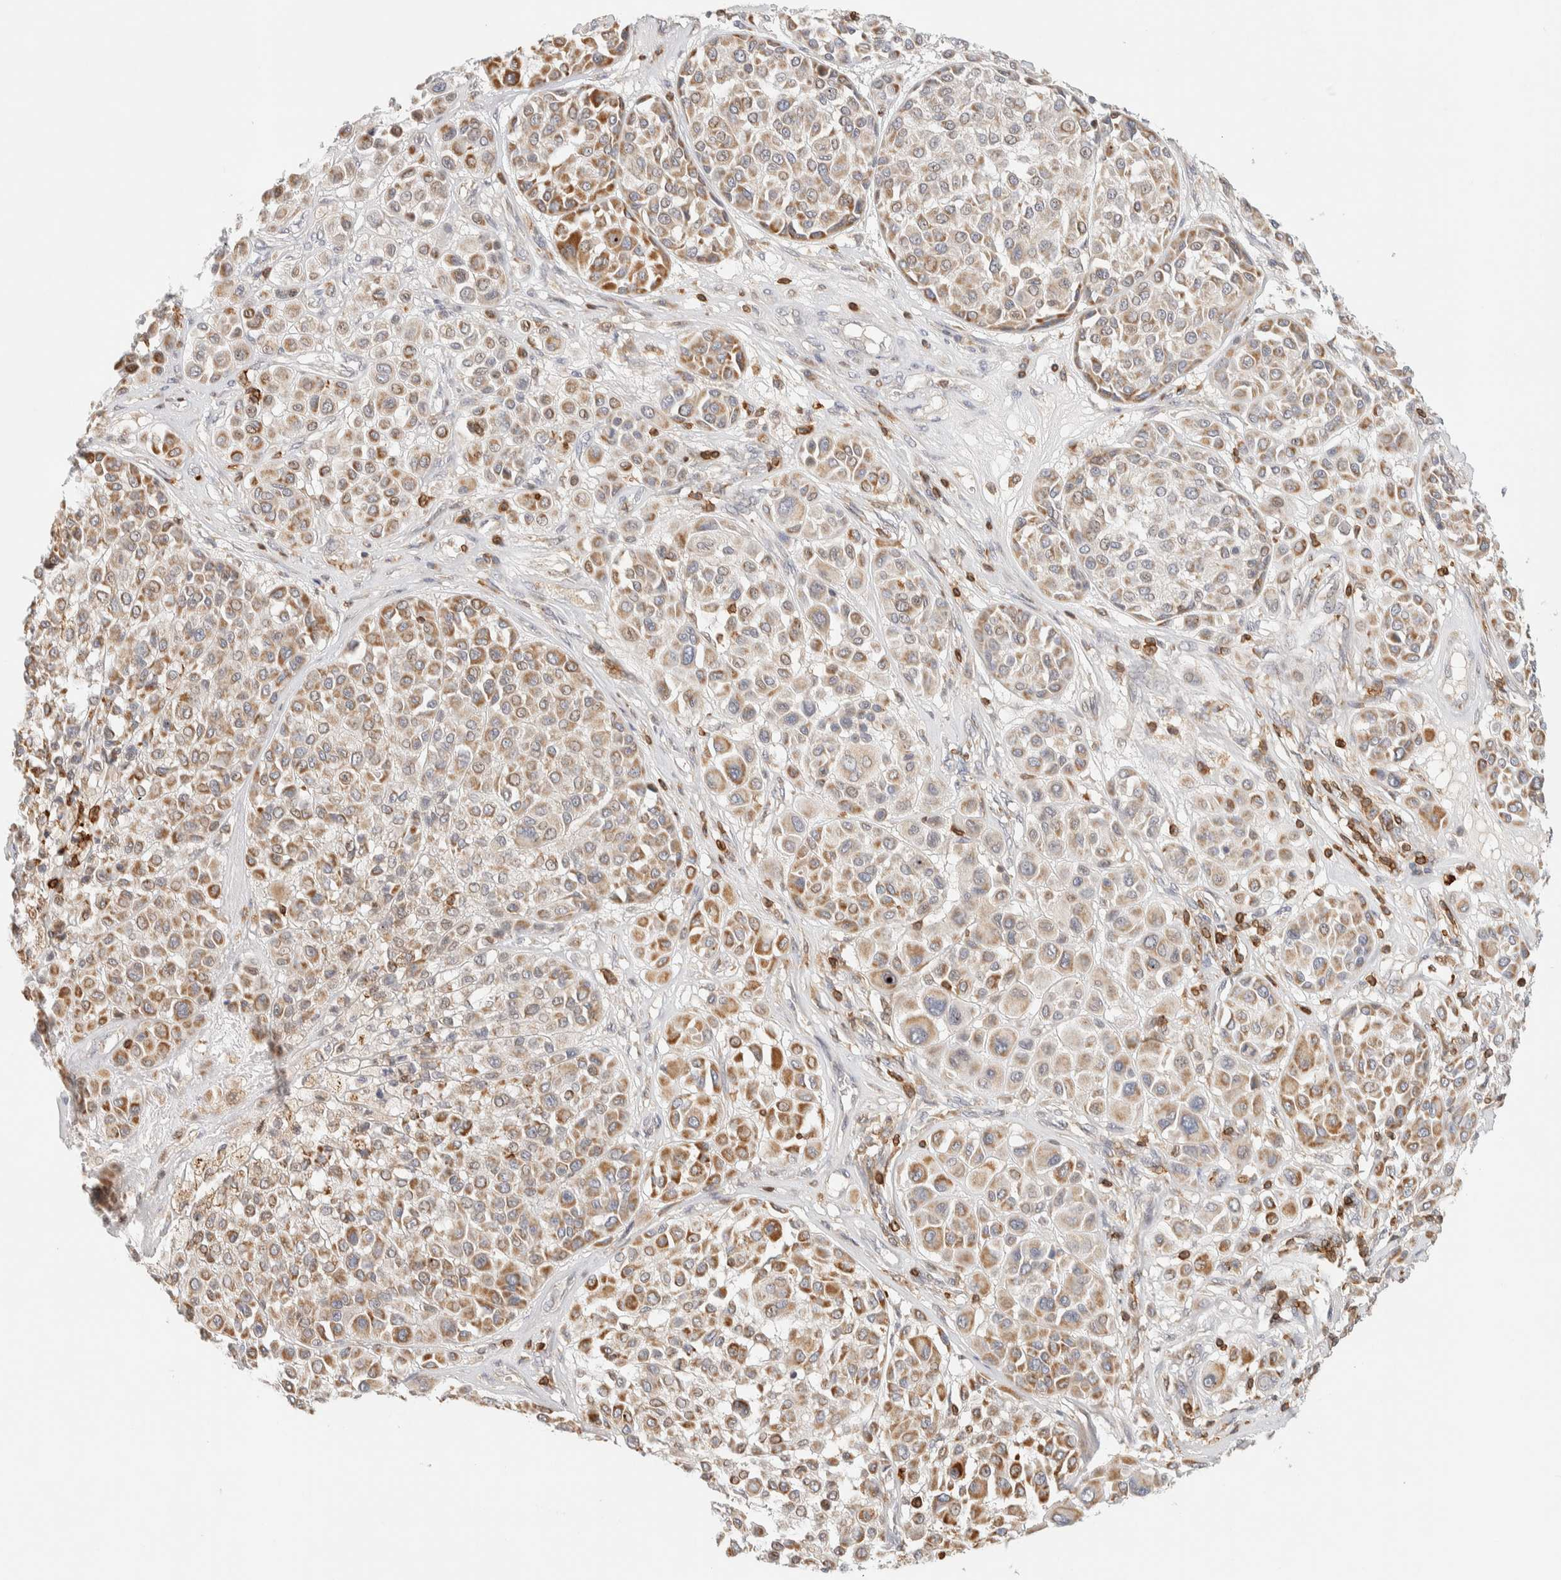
{"staining": {"intensity": "weak", "quantity": ">75%", "location": "cytoplasmic/membranous"}, "tissue": "melanoma", "cell_type": "Tumor cells", "image_type": "cancer", "snomed": [{"axis": "morphology", "description": "Malignant melanoma, Metastatic site"}, {"axis": "topography", "description": "Soft tissue"}], "caption": "Protein staining of melanoma tissue reveals weak cytoplasmic/membranous staining in approximately >75% of tumor cells.", "gene": "RUNDC1", "patient": {"sex": "male", "age": 41}}